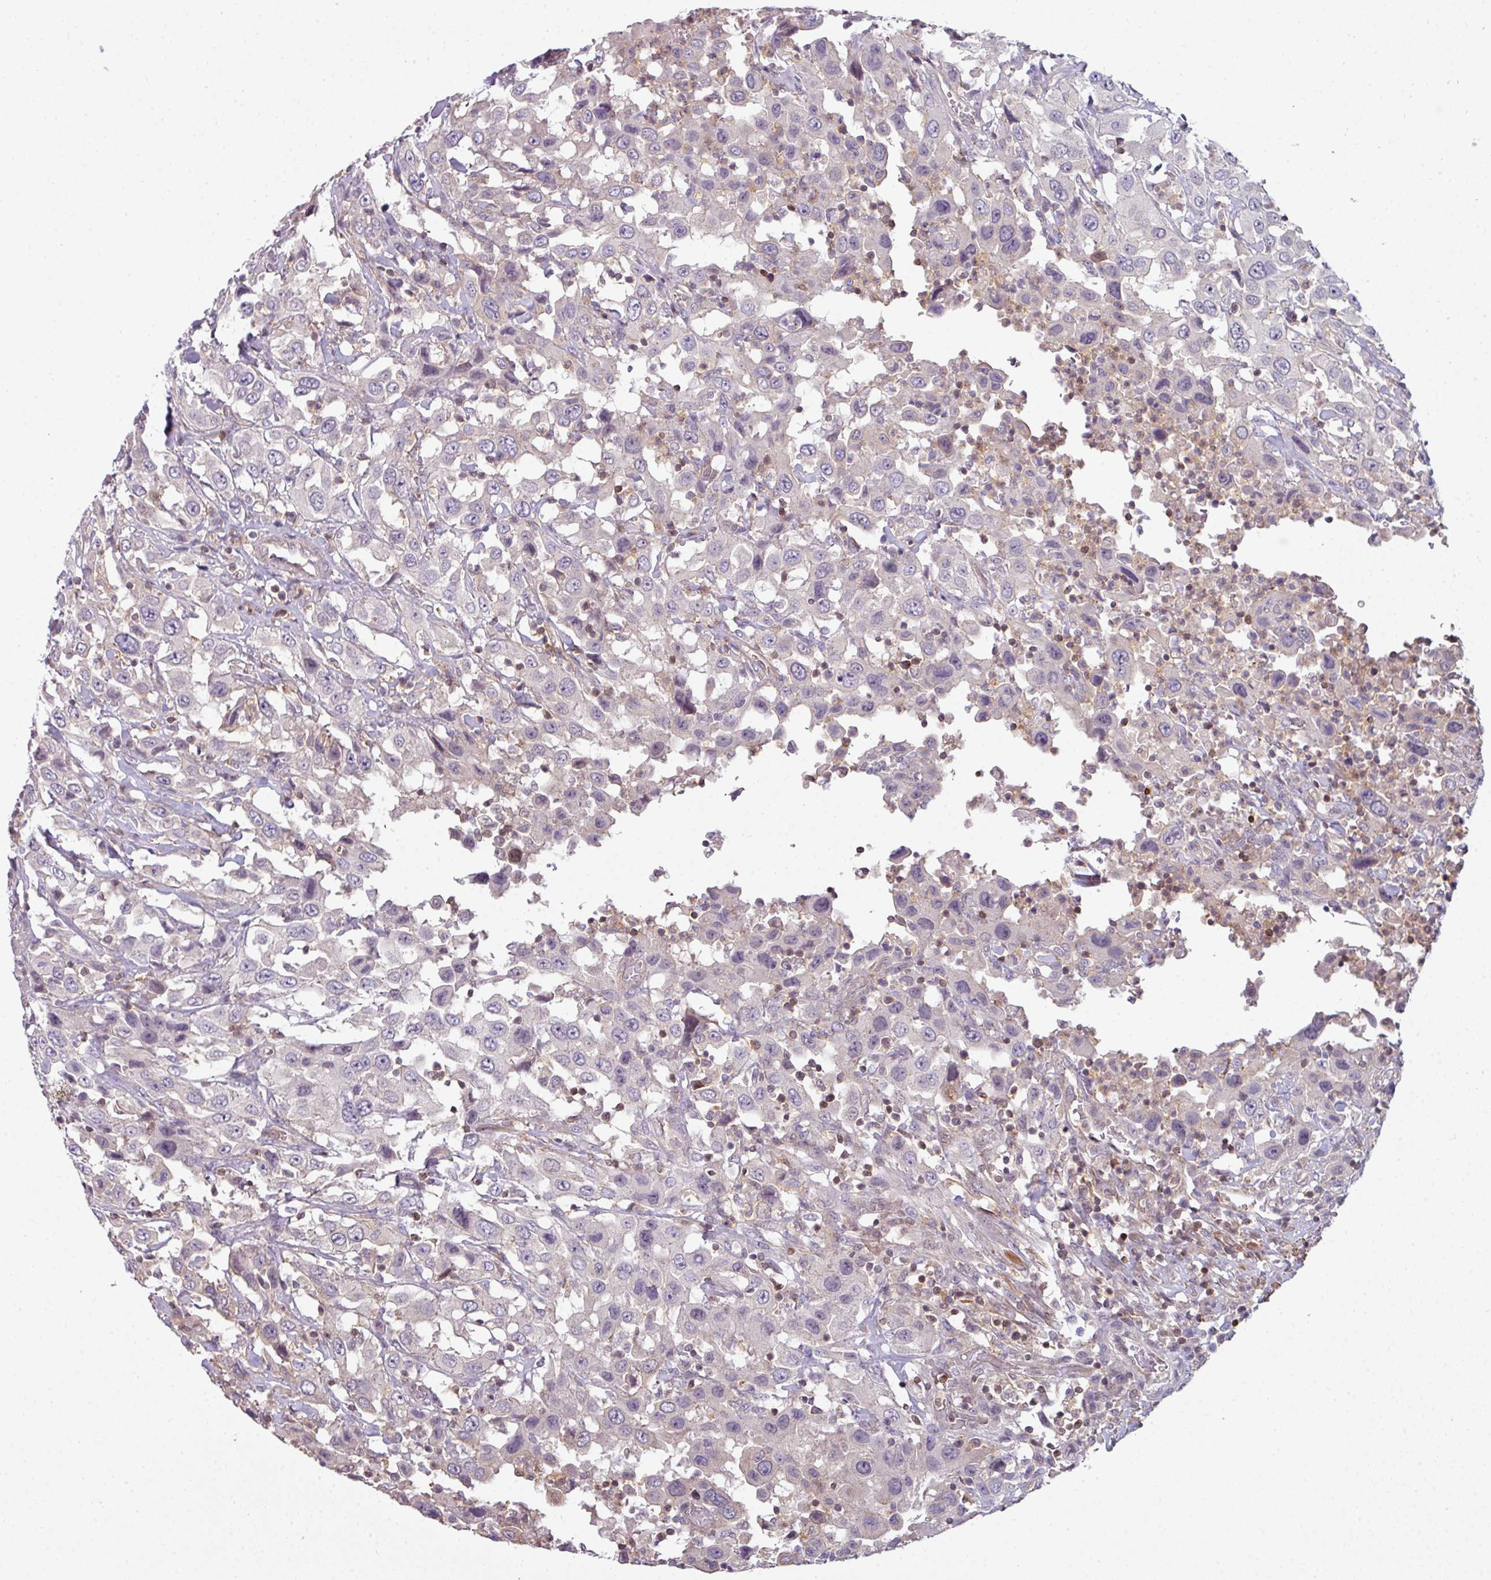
{"staining": {"intensity": "negative", "quantity": "none", "location": "none"}, "tissue": "urothelial cancer", "cell_type": "Tumor cells", "image_type": "cancer", "snomed": [{"axis": "morphology", "description": "Urothelial carcinoma, High grade"}, {"axis": "topography", "description": "Urinary bladder"}], "caption": "This is a micrograph of immunohistochemistry (IHC) staining of urothelial cancer, which shows no staining in tumor cells.", "gene": "STAT5A", "patient": {"sex": "male", "age": 61}}